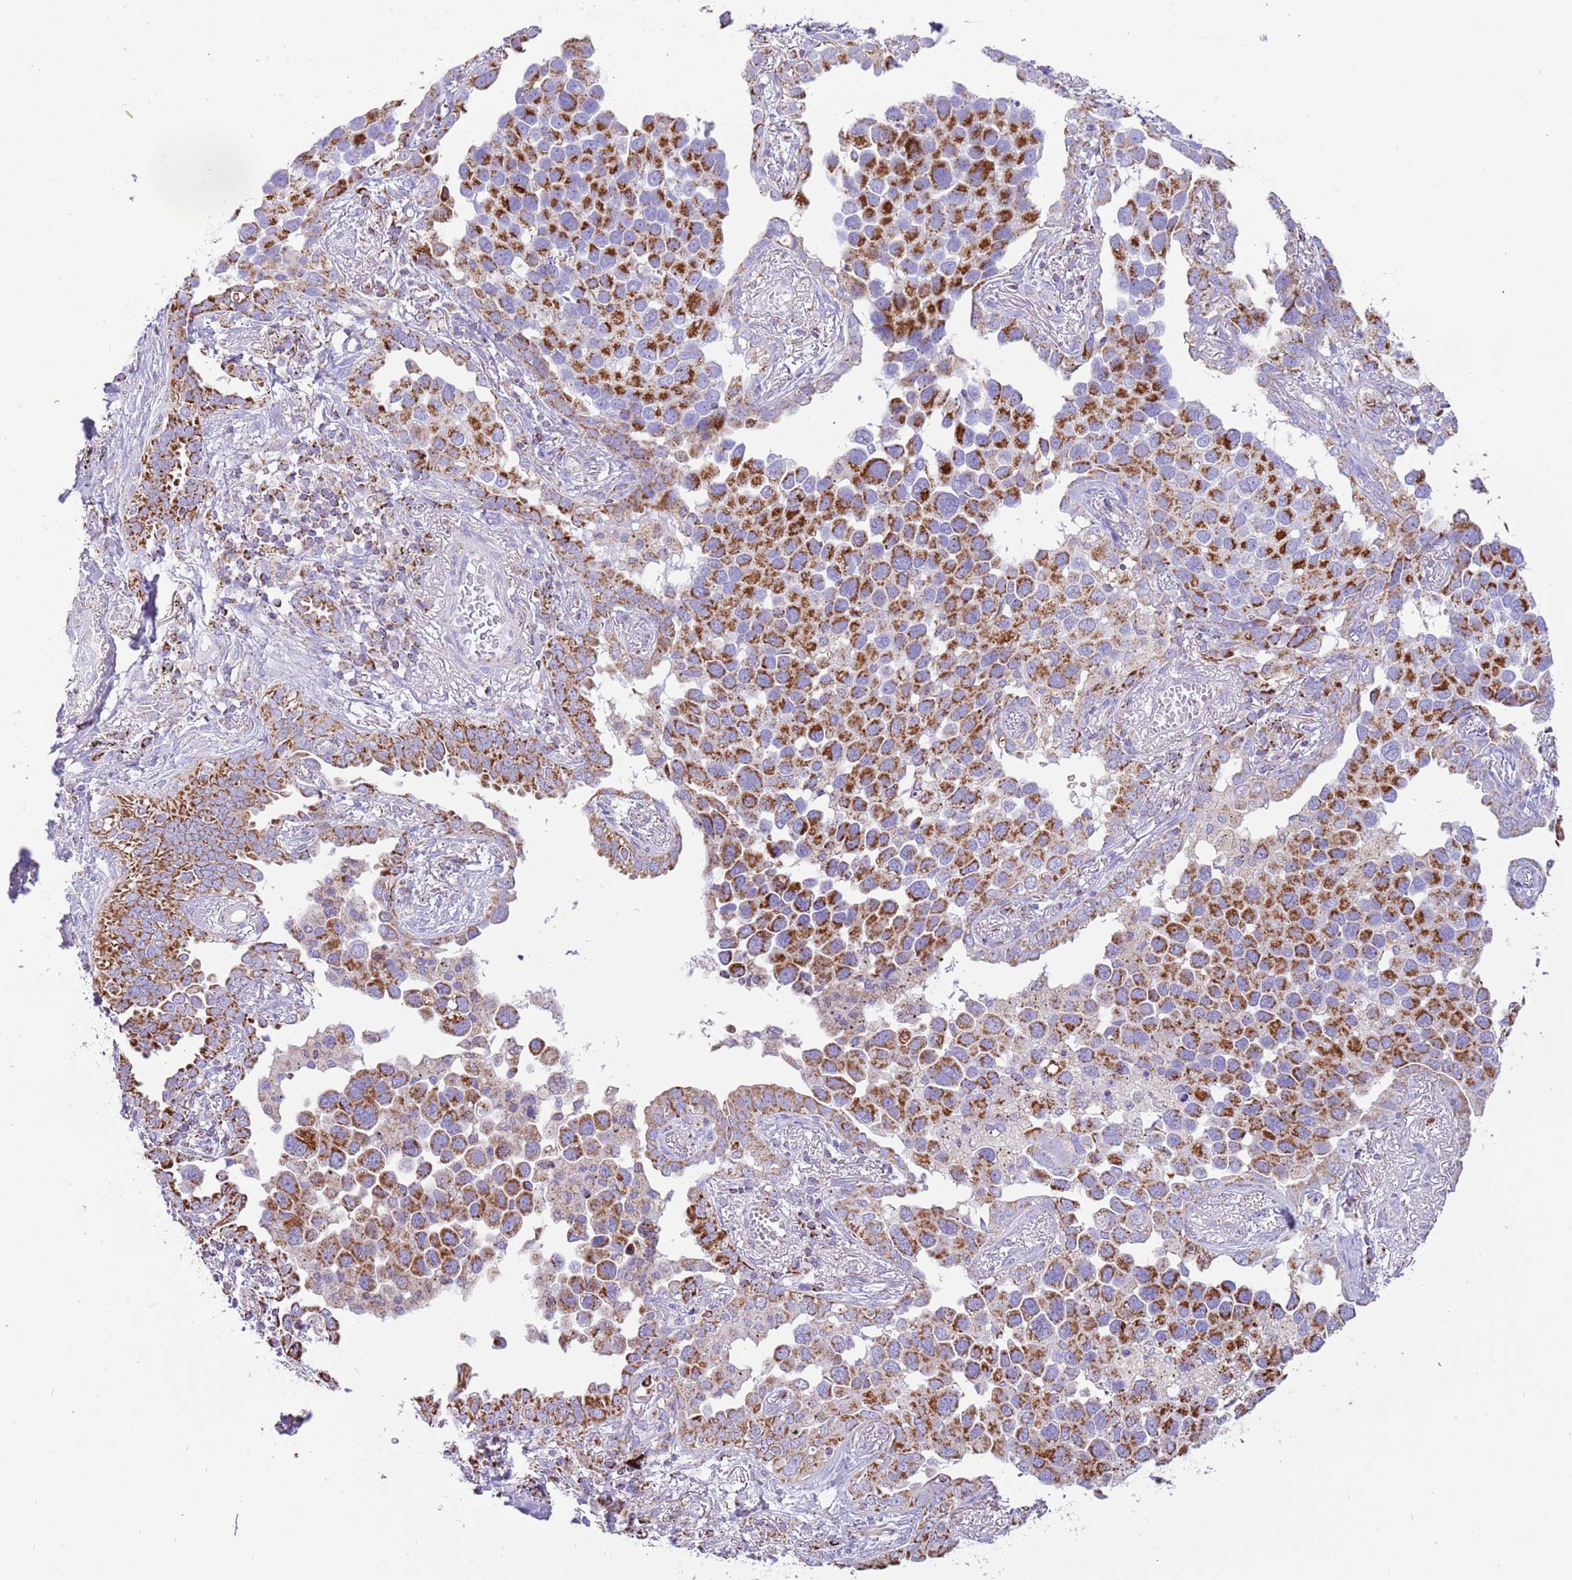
{"staining": {"intensity": "strong", "quantity": ">75%", "location": "cytoplasmic/membranous"}, "tissue": "lung cancer", "cell_type": "Tumor cells", "image_type": "cancer", "snomed": [{"axis": "morphology", "description": "Adenocarcinoma, NOS"}, {"axis": "topography", "description": "Lung"}], "caption": "Immunohistochemistry of human lung adenocarcinoma shows high levels of strong cytoplasmic/membranous staining in approximately >75% of tumor cells.", "gene": "SUCLG2", "patient": {"sex": "male", "age": 67}}